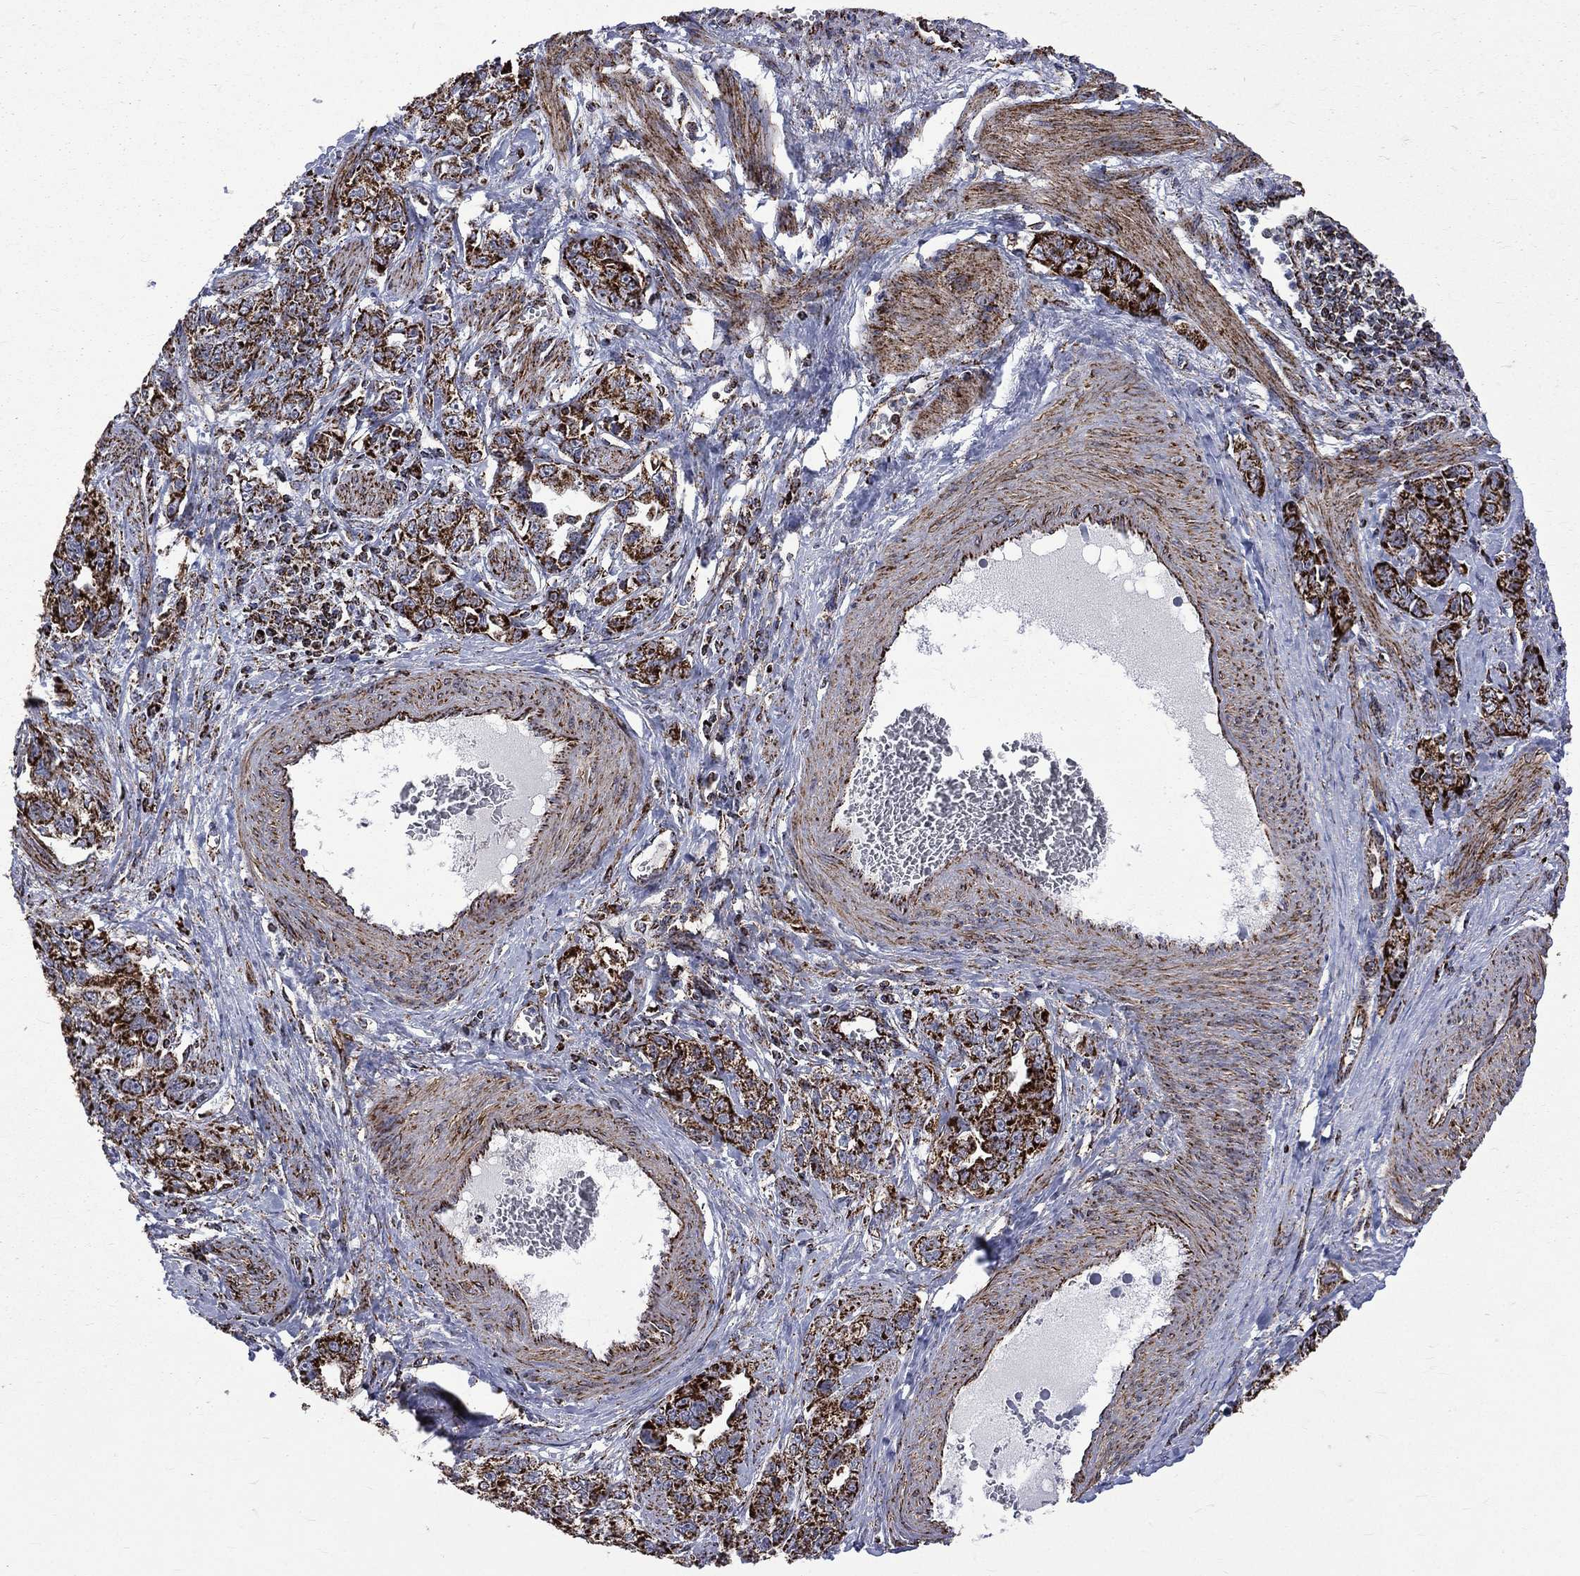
{"staining": {"intensity": "strong", "quantity": ">75%", "location": "cytoplasmic/membranous"}, "tissue": "ovarian cancer", "cell_type": "Tumor cells", "image_type": "cancer", "snomed": [{"axis": "morphology", "description": "Cystadenocarcinoma, serous, NOS"}, {"axis": "topography", "description": "Ovary"}], "caption": "Protein staining shows strong cytoplasmic/membranous positivity in approximately >75% of tumor cells in ovarian cancer.", "gene": "GOT2", "patient": {"sex": "female", "age": 51}}